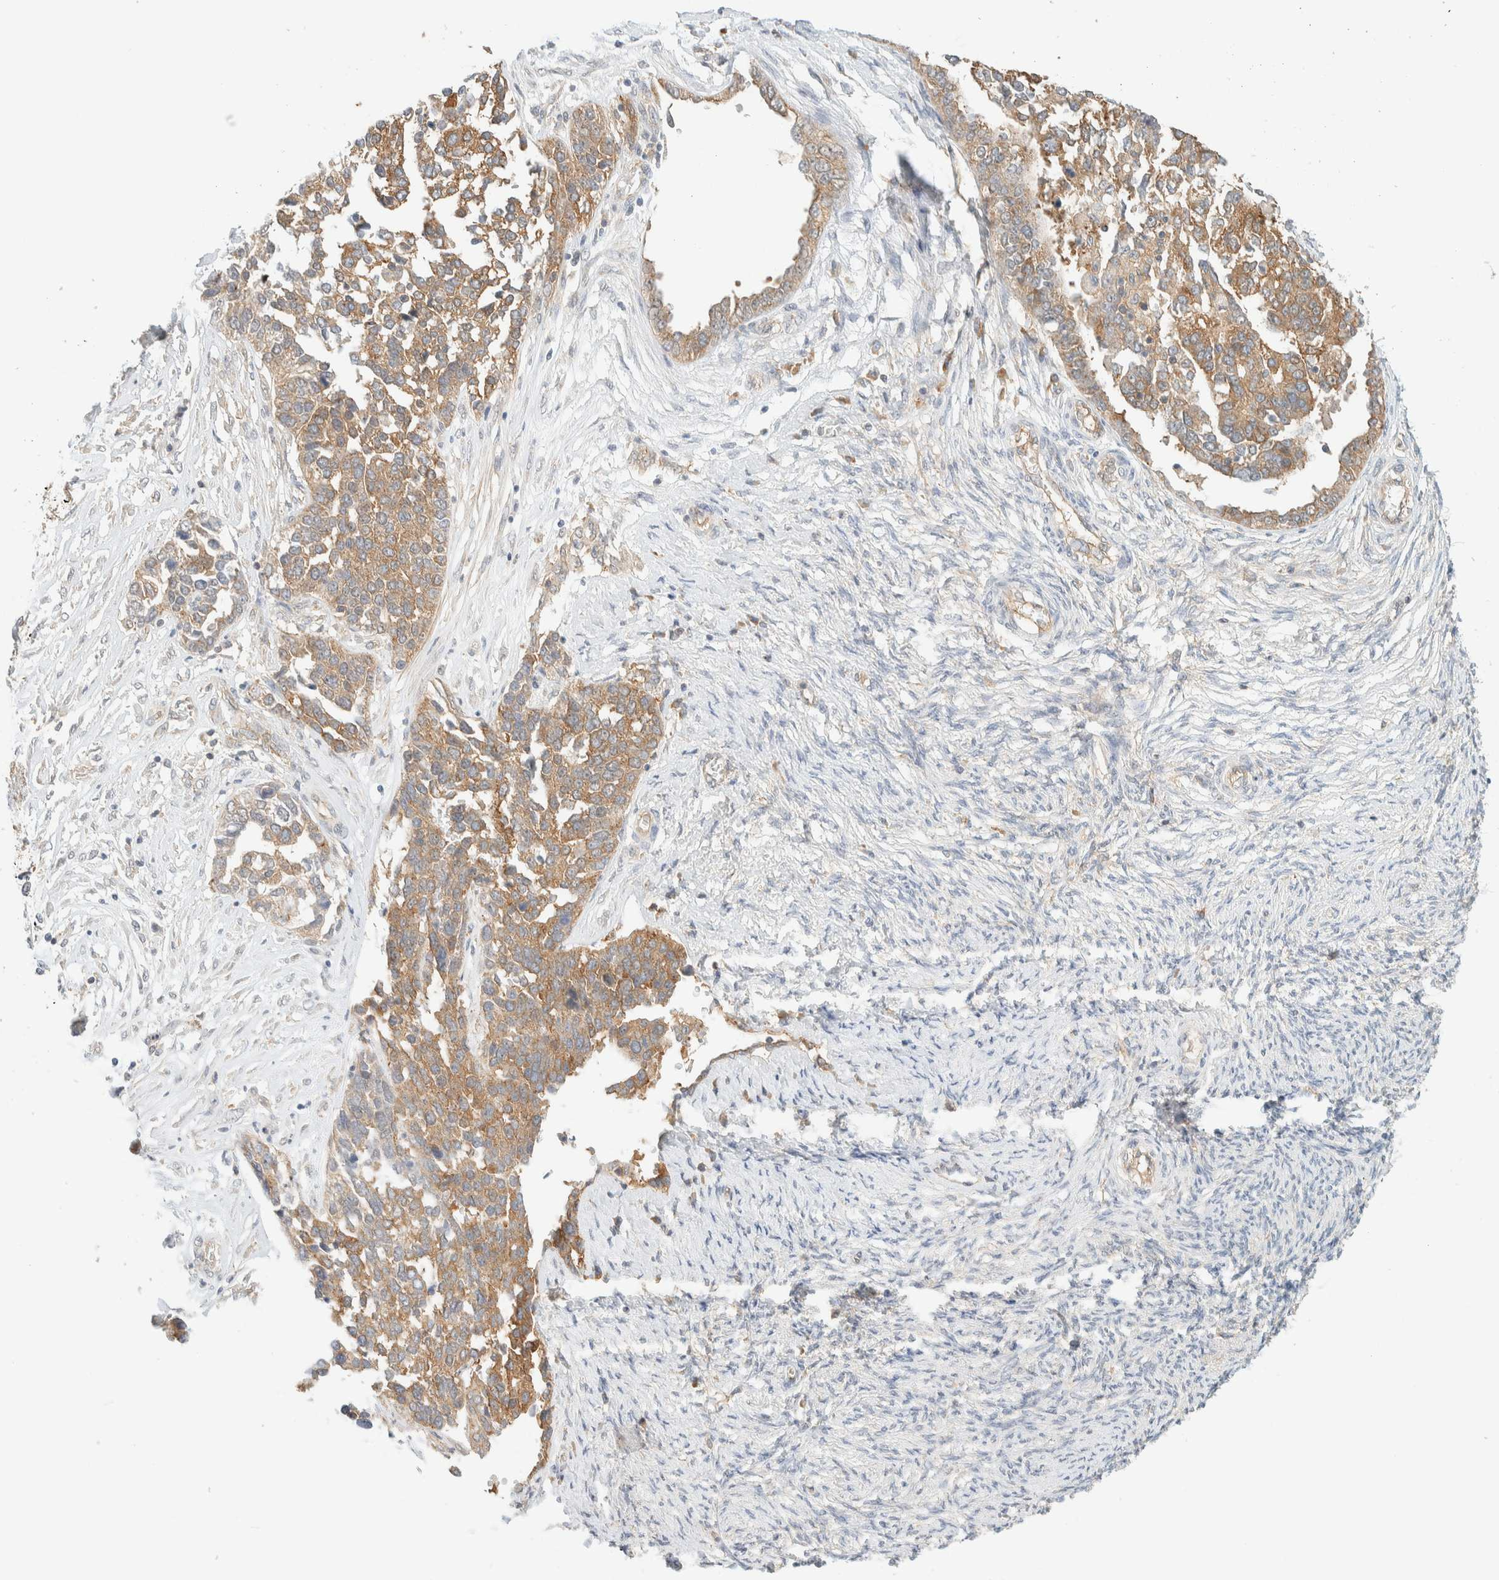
{"staining": {"intensity": "moderate", "quantity": ">75%", "location": "cytoplasmic/membranous"}, "tissue": "ovarian cancer", "cell_type": "Tumor cells", "image_type": "cancer", "snomed": [{"axis": "morphology", "description": "Cystadenocarcinoma, serous, NOS"}, {"axis": "topography", "description": "Ovary"}], "caption": "Moderate cytoplasmic/membranous protein staining is appreciated in approximately >75% of tumor cells in serous cystadenocarcinoma (ovarian).", "gene": "TBC1D8B", "patient": {"sex": "female", "age": 44}}